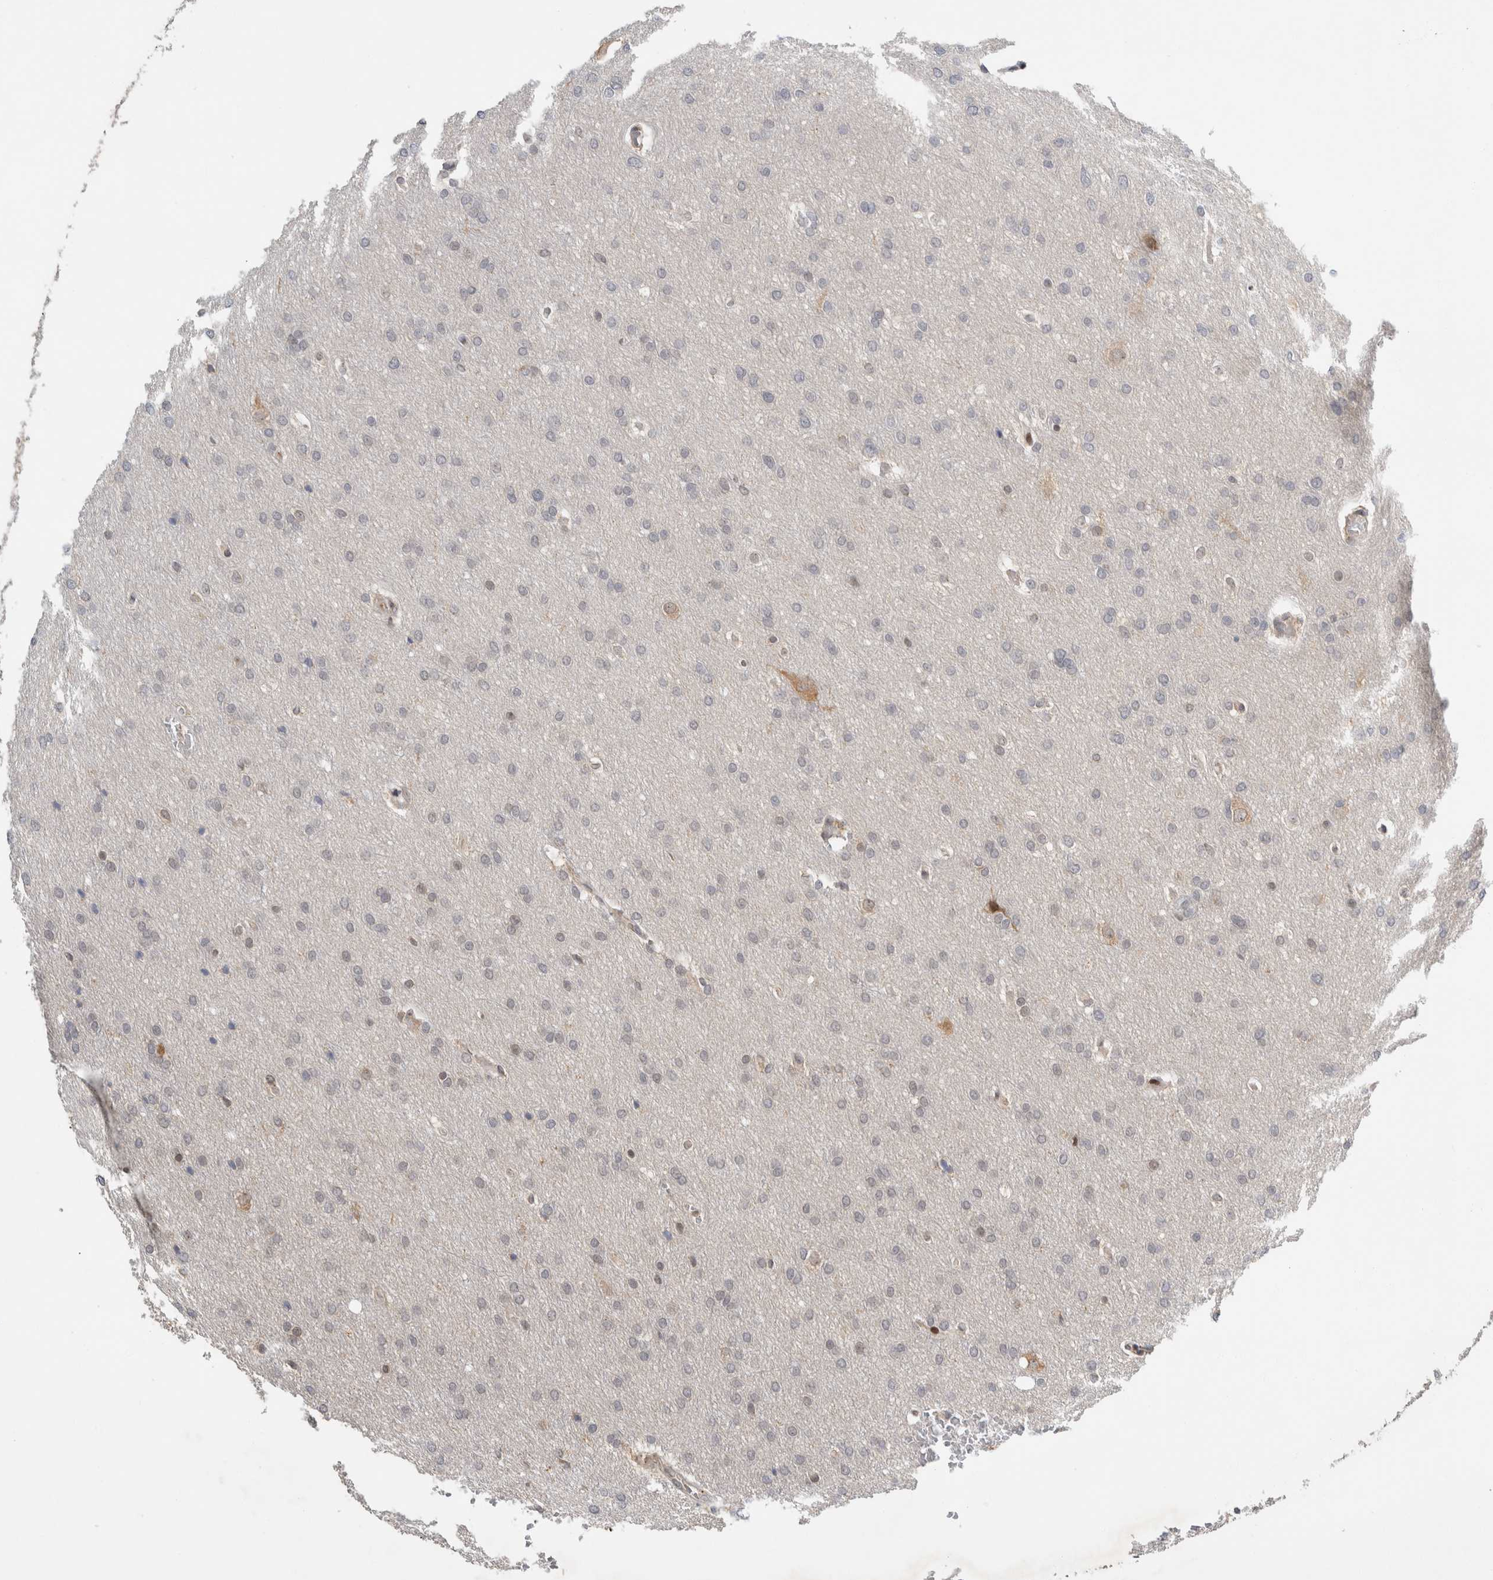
{"staining": {"intensity": "weak", "quantity": "<25%", "location": "nuclear"}, "tissue": "glioma", "cell_type": "Tumor cells", "image_type": "cancer", "snomed": [{"axis": "morphology", "description": "Glioma, malignant, Low grade"}, {"axis": "topography", "description": "Brain"}], "caption": "Immunohistochemistry (IHC) histopathology image of neoplastic tissue: glioma stained with DAB displays no significant protein staining in tumor cells.", "gene": "C8orf58", "patient": {"sex": "female", "age": 37}}